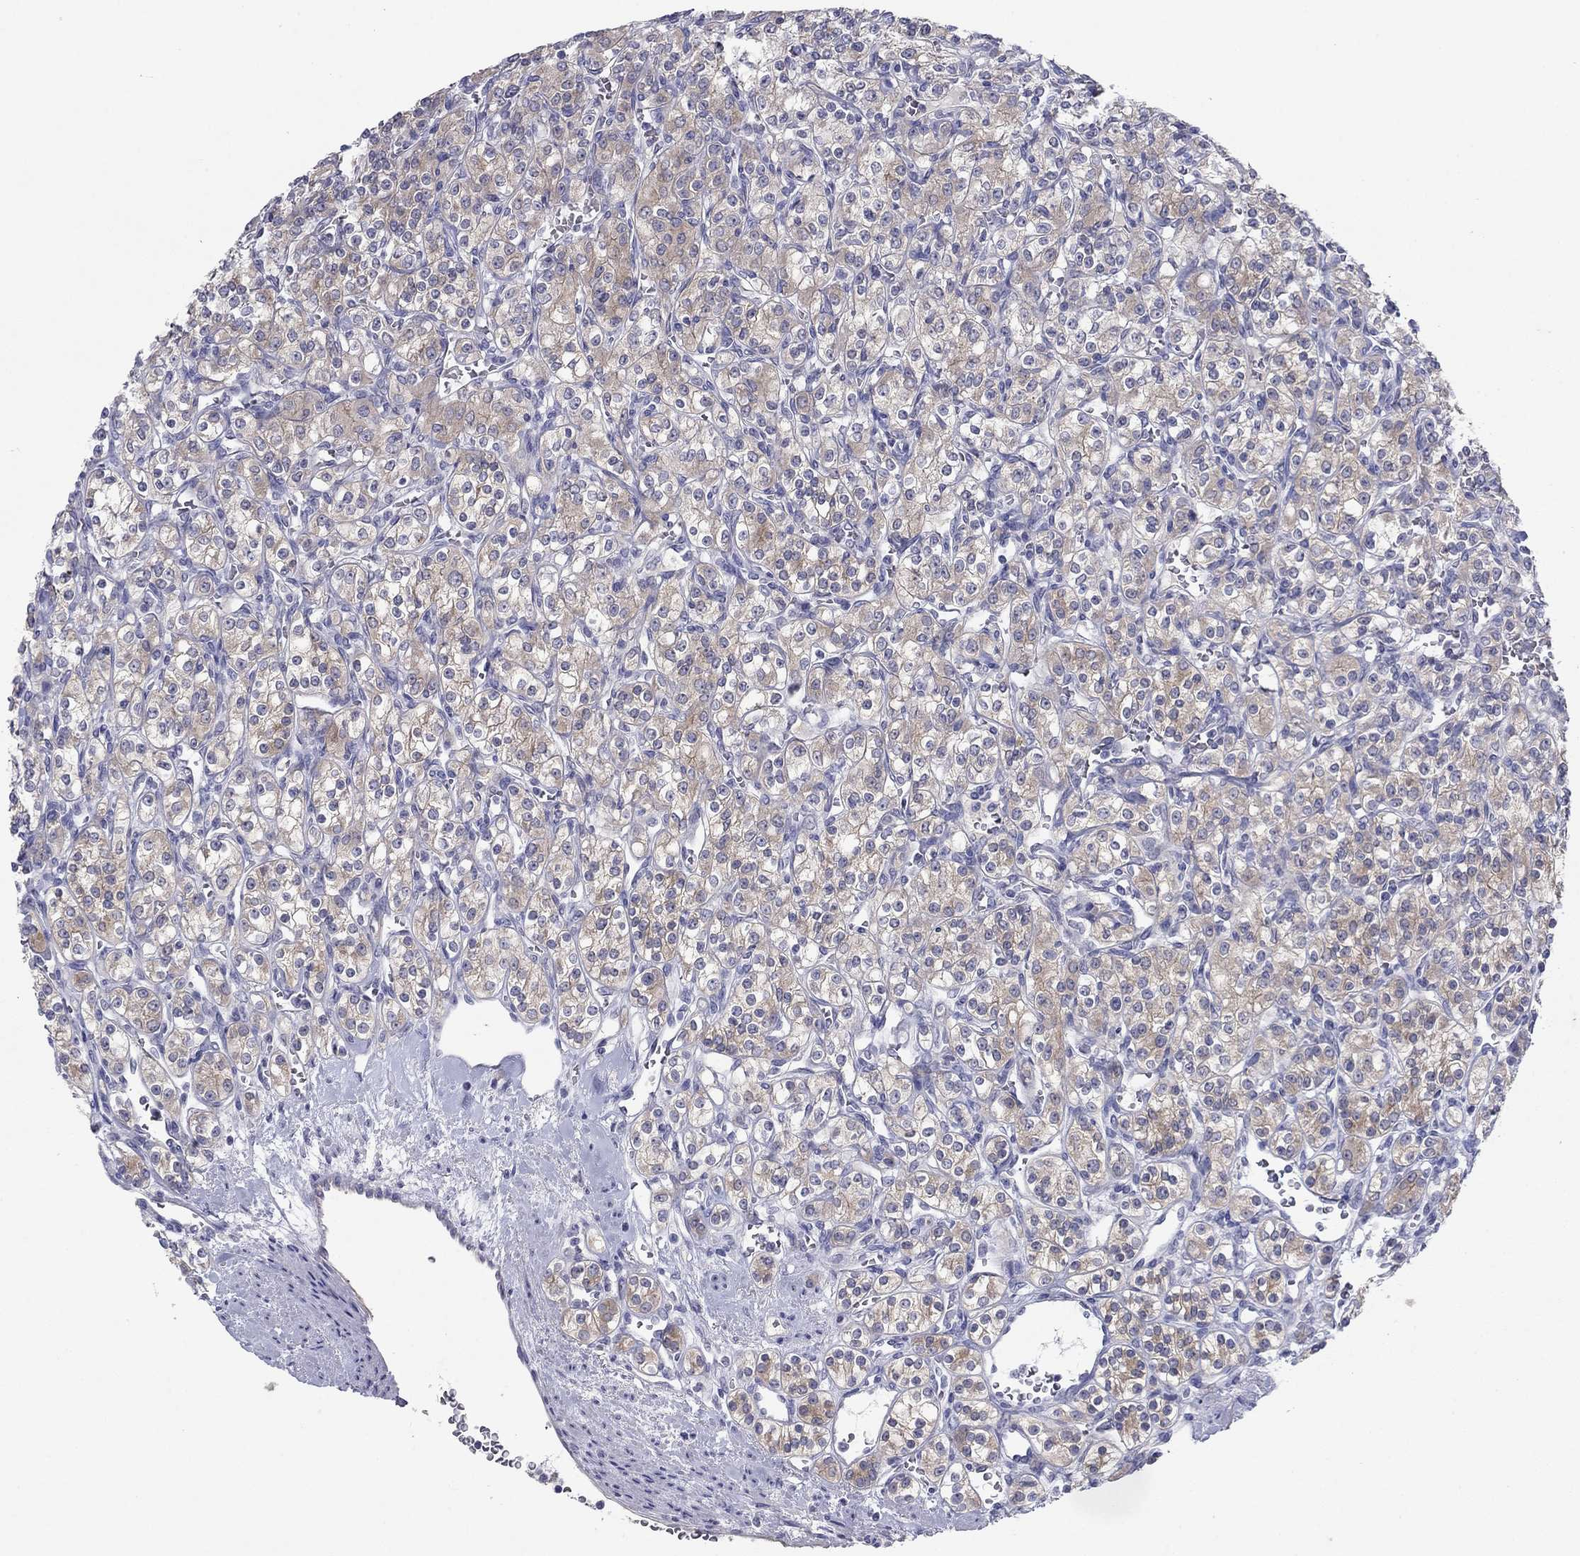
{"staining": {"intensity": "weak", "quantity": "25%-75%", "location": "cytoplasmic/membranous"}, "tissue": "renal cancer", "cell_type": "Tumor cells", "image_type": "cancer", "snomed": [{"axis": "morphology", "description": "Adenocarcinoma, NOS"}, {"axis": "topography", "description": "Kidney"}], "caption": "A micrograph of renal adenocarcinoma stained for a protein displays weak cytoplasmic/membranous brown staining in tumor cells.", "gene": "PLS1", "patient": {"sex": "male", "age": 77}}